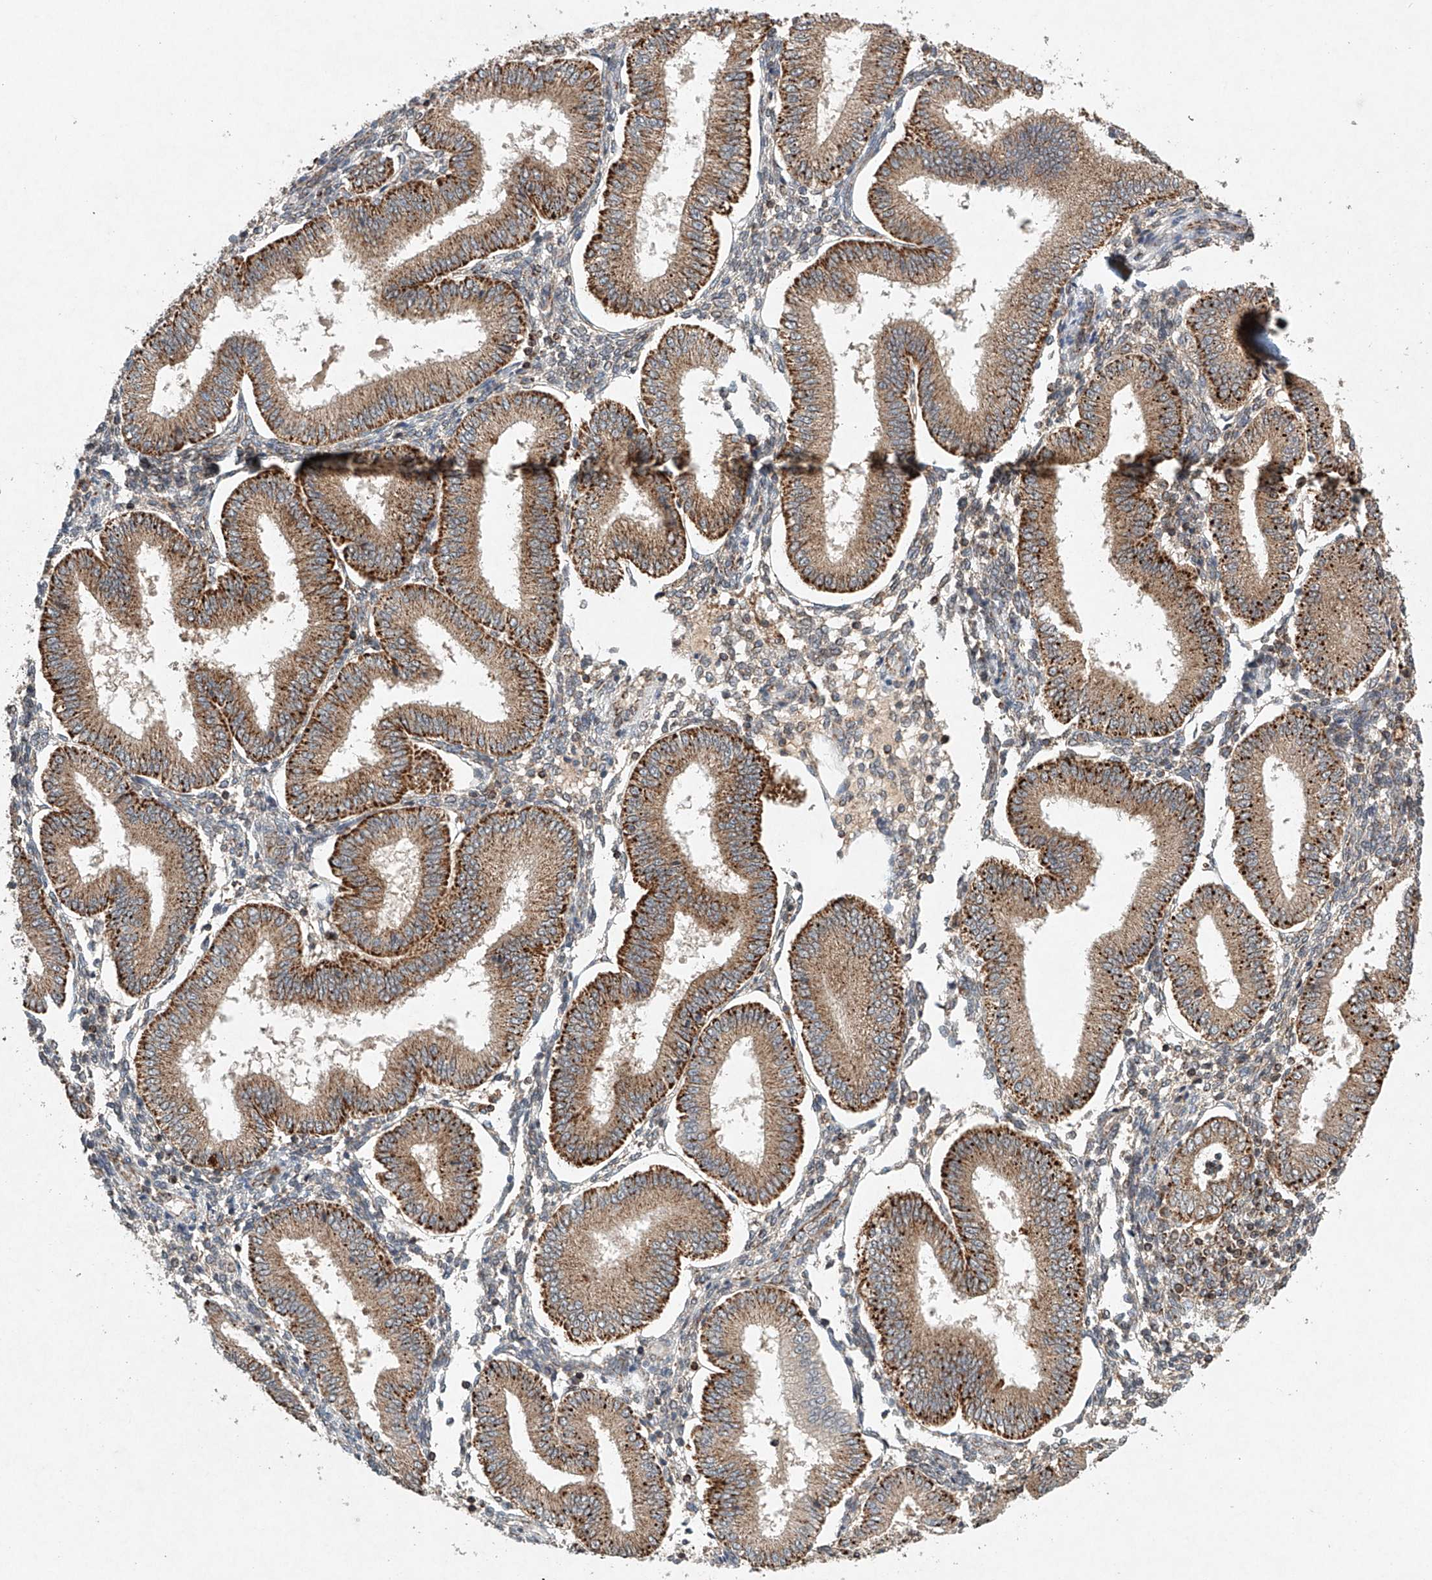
{"staining": {"intensity": "weak", "quantity": "25%-75%", "location": "cytoplasmic/membranous"}, "tissue": "endometrium", "cell_type": "Cells in endometrial stroma", "image_type": "normal", "snomed": [{"axis": "morphology", "description": "Normal tissue, NOS"}, {"axis": "topography", "description": "Endometrium"}], "caption": "The image displays staining of unremarkable endometrium, revealing weak cytoplasmic/membranous protein expression (brown color) within cells in endometrial stroma. (Brightfield microscopy of DAB IHC at high magnification).", "gene": "DCAF11", "patient": {"sex": "female", "age": 39}}